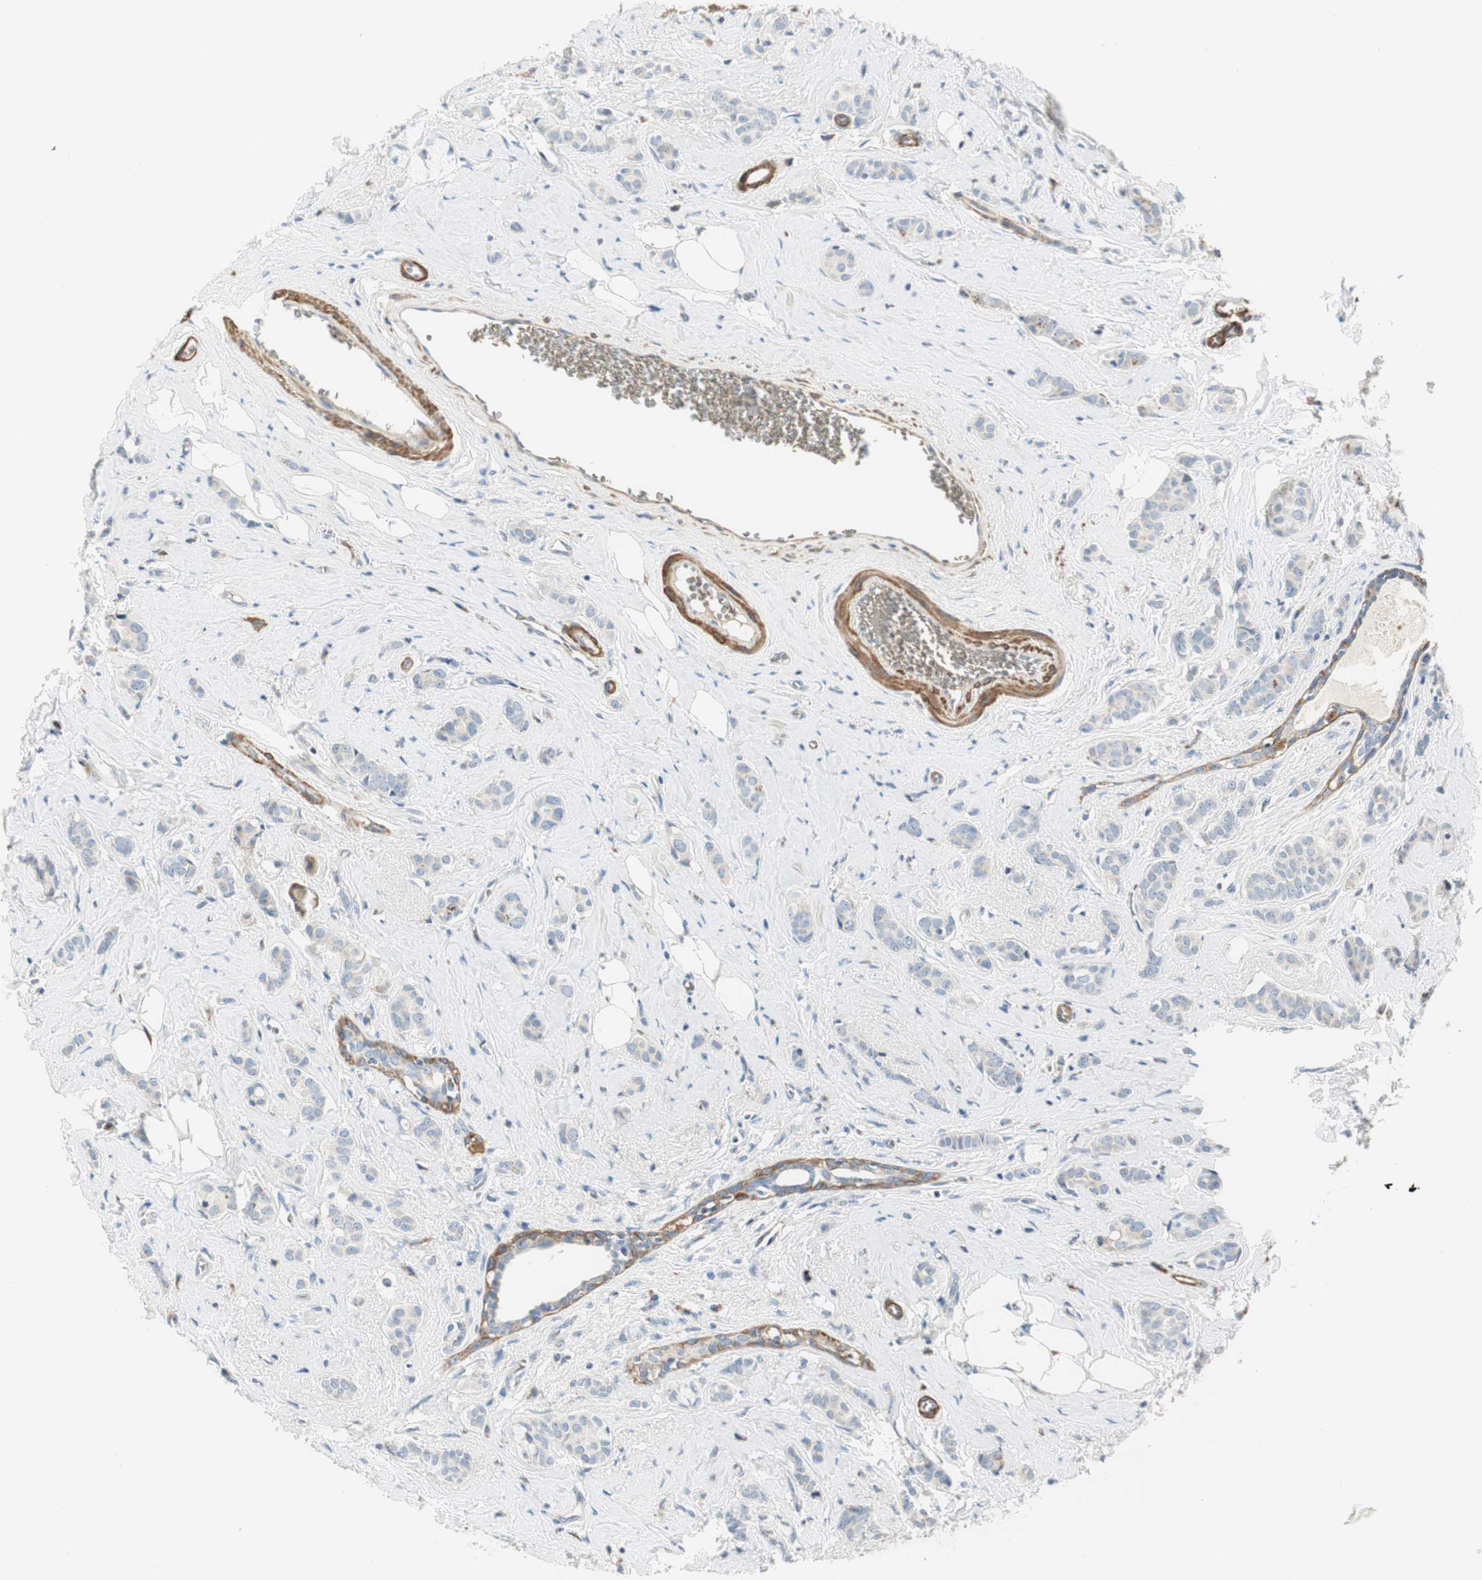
{"staining": {"intensity": "negative", "quantity": "none", "location": "none"}, "tissue": "breast cancer", "cell_type": "Tumor cells", "image_type": "cancer", "snomed": [{"axis": "morphology", "description": "Lobular carcinoma"}, {"axis": "topography", "description": "Breast"}], "caption": "Human lobular carcinoma (breast) stained for a protein using immunohistochemistry shows no staining in tumor cells.", "gene": "RORB", "patient": {"sex": "female", "age": 60}}